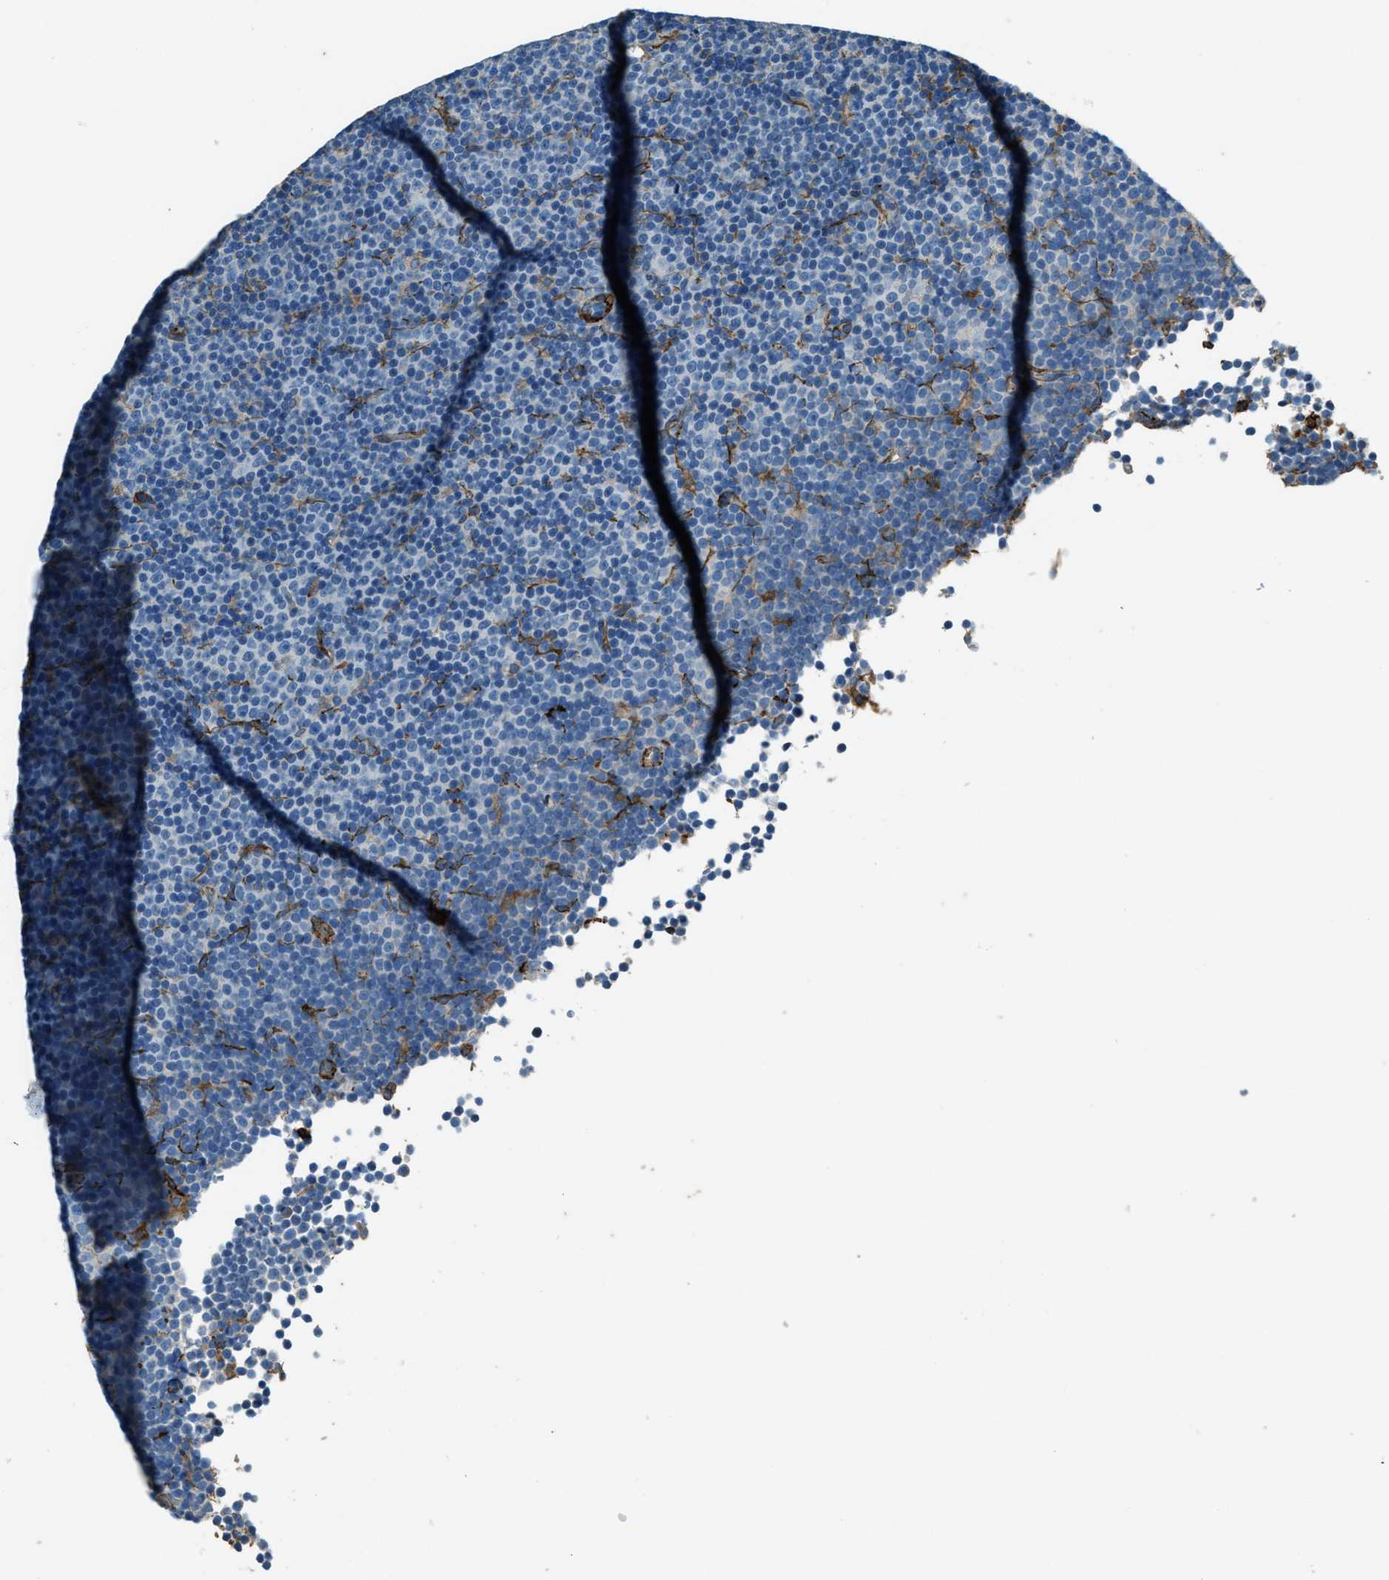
{"staining": {"intensity": "negative", "quantity": "none", "location": "none"}, "tissue": "lymphoma", "cell_type": "Tumor cells", "image_type": "cancer", "snomed": [{"axis": "morphology", "description": "Malignant lymphoma, non-Hodgkin's type, Low grade"}, {"axis": "topography", "description": "Lymph node"}], "caption": "DAB immunohistochemical staining of human malignant lymphoma, non-Hodgkin's type (low-grade) demonstrates no significant positivity in tumor cells.", "gene": "SVIL", "patient": {"sex": "female", "age": 67}}